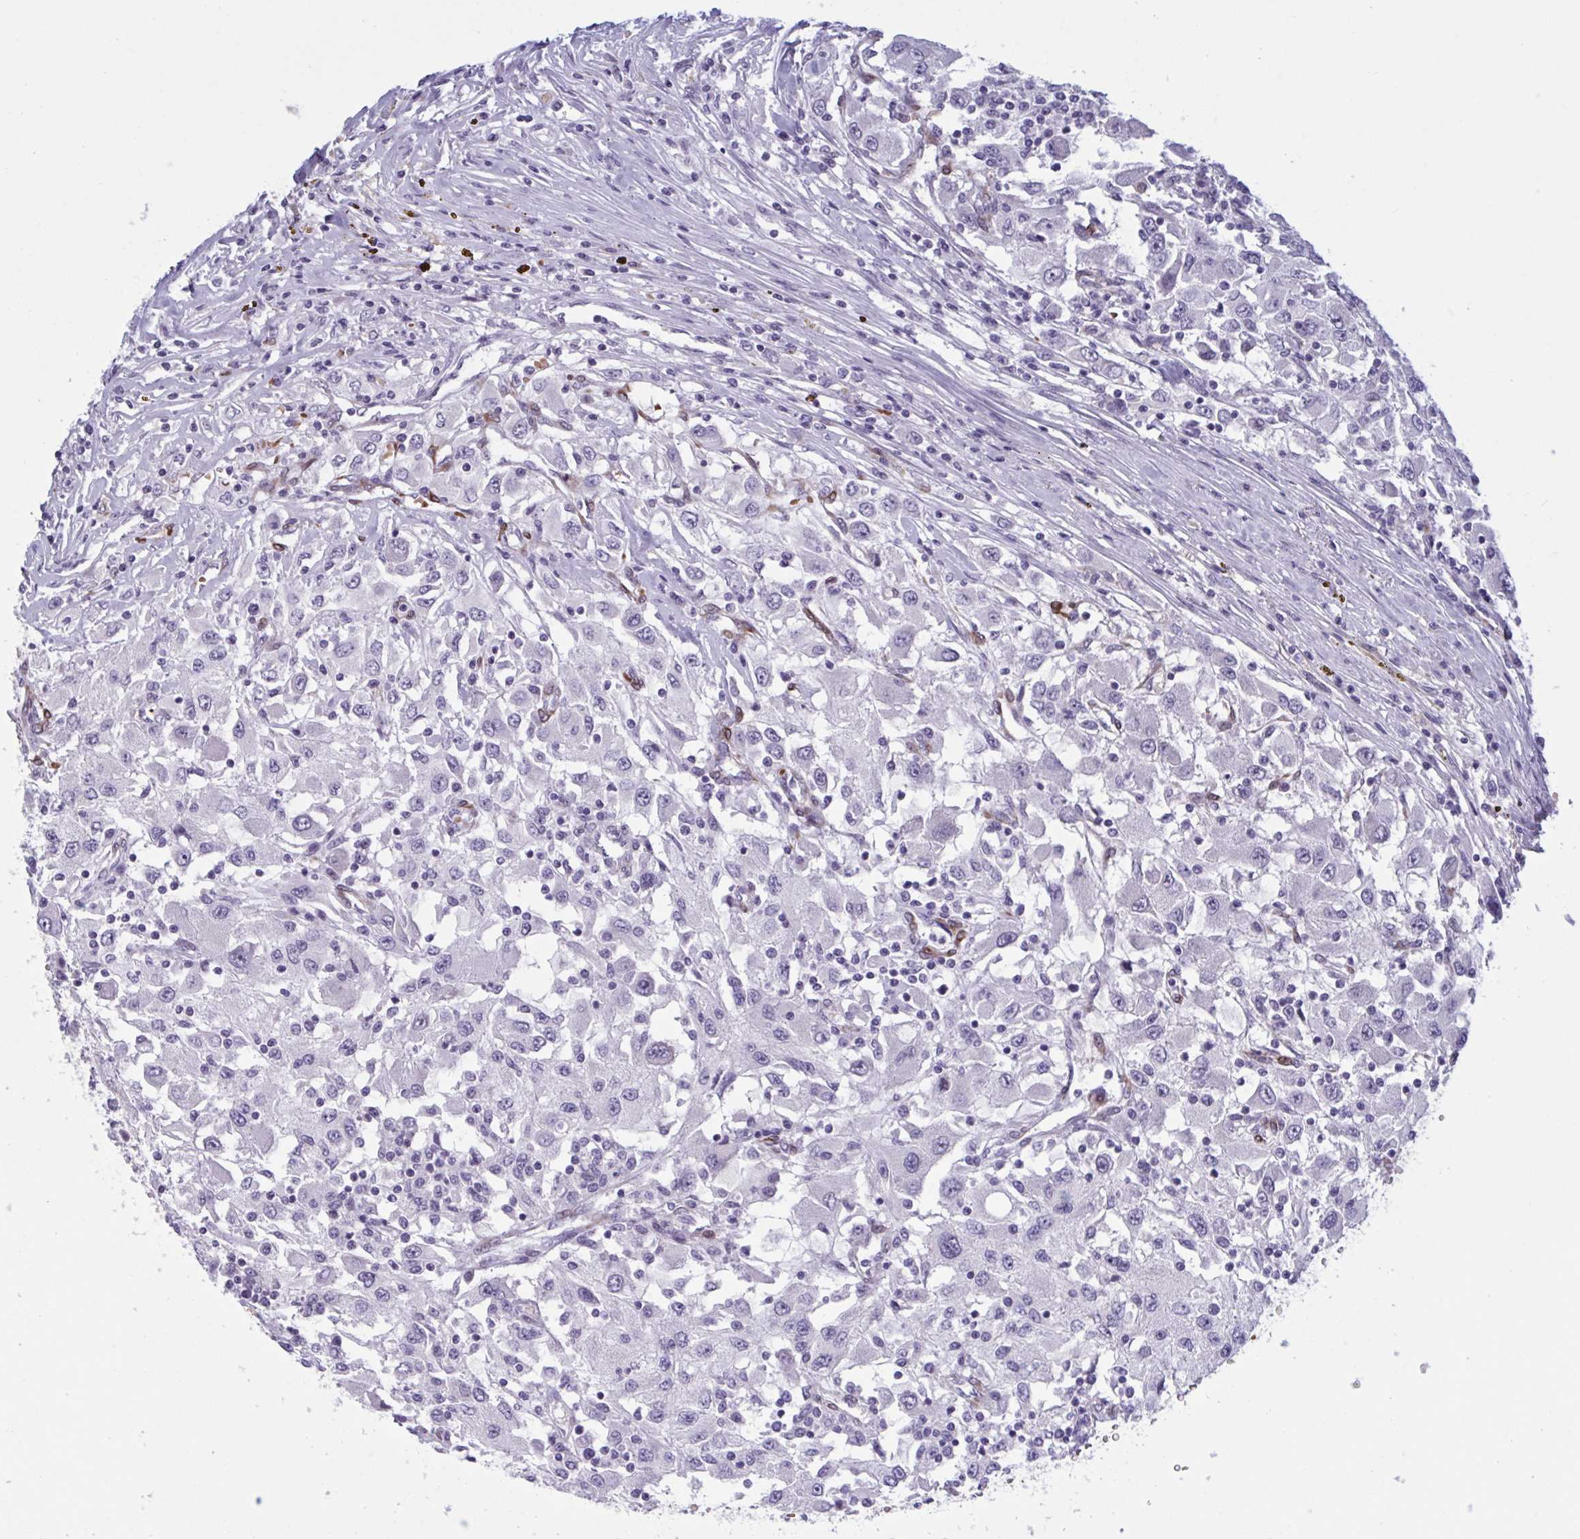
{"staining": {"intensity": "negative", "quantity": "none", "location": "none"}, "tissue": "renal cancer", "cell_type": "Tumor cells", "image_type": "cancer", "snomed": [{"axis": "morphology", "description": "Adenocarcinoma, NOS"}, {"axis": "topography", "description": "Kidney"}], "caption": "Immunohistochemistry photomicrograph of neoplastic tissue: renal adenocarcinoma stained with DAB (3,3'-diaminobenzidine) displays no significant protein positivity in tumor cells.", "gene": "HSD11B2", "patient": {"sex": "female", "age": 67}}